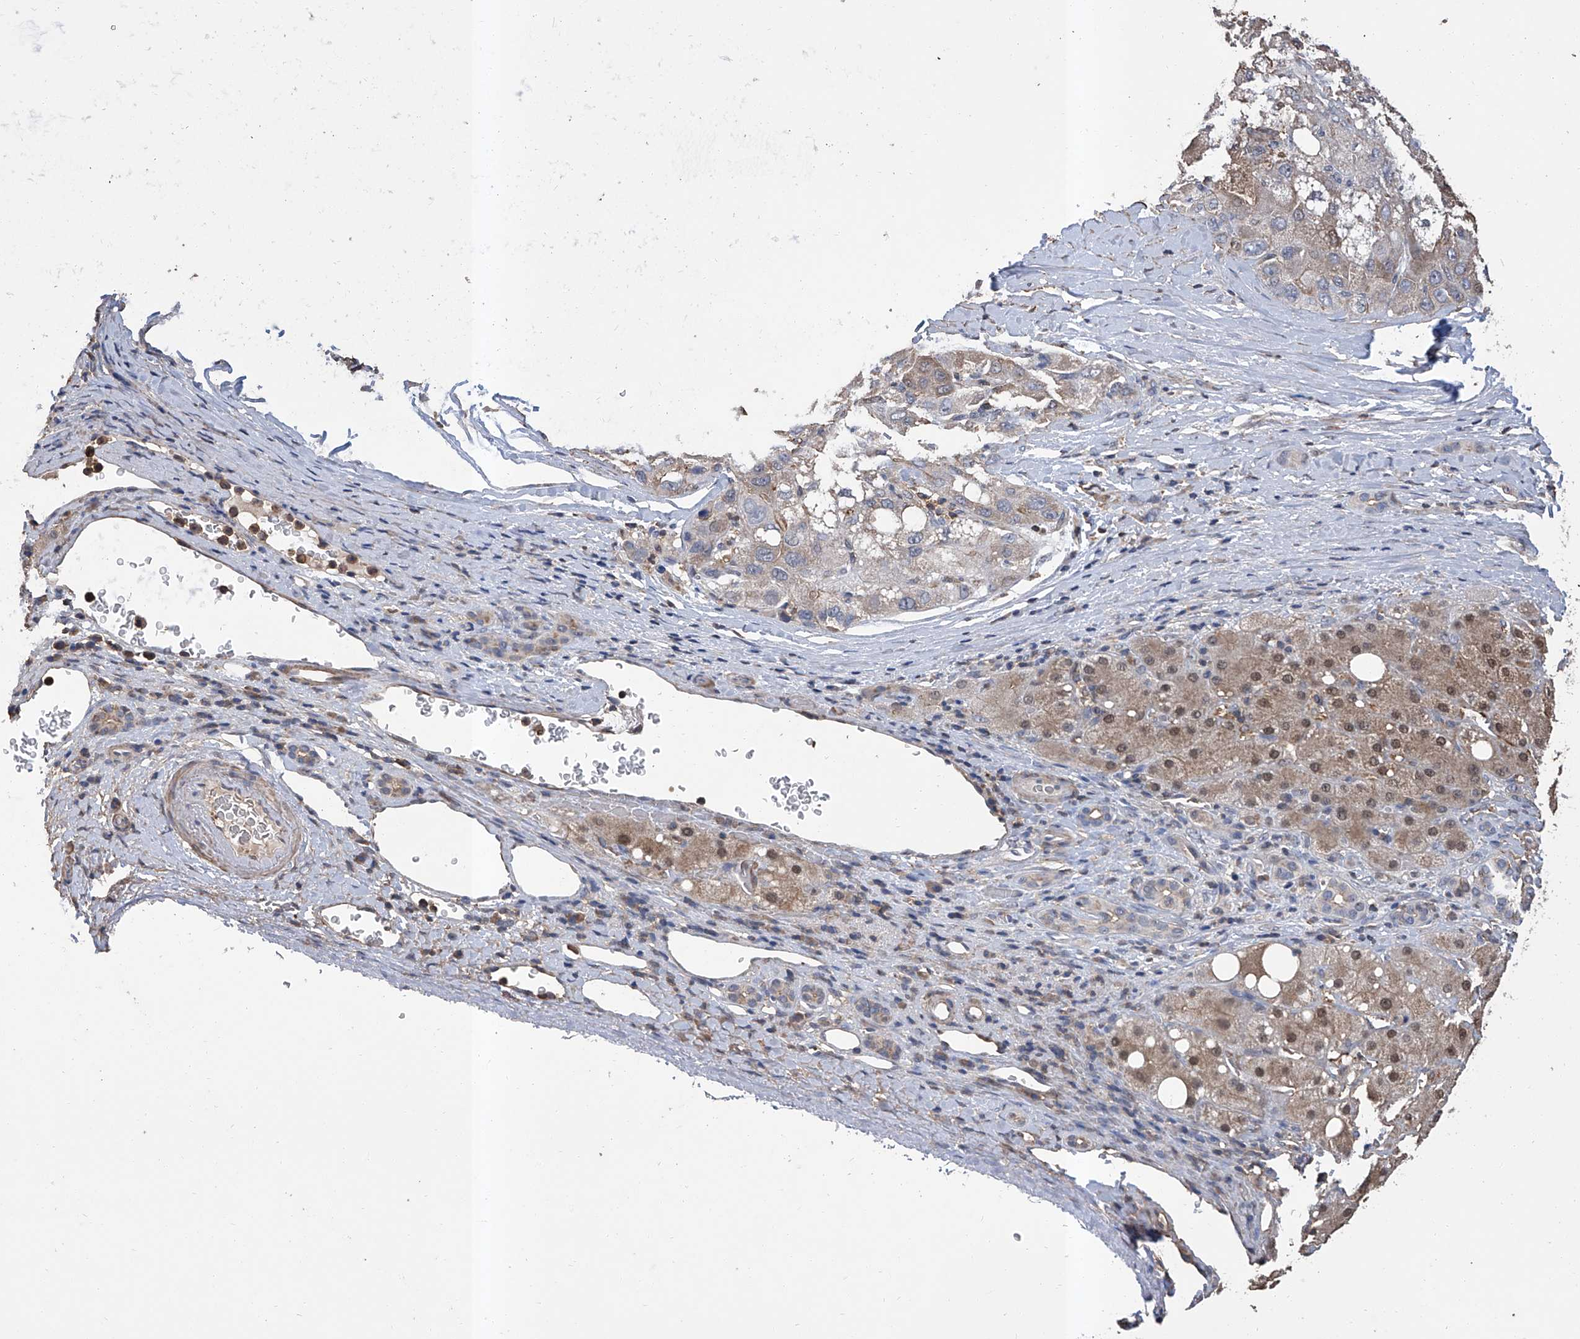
{"staining": {"intensity": "weak", "quantity": "<25%", "location": "cytoplasmic/membranous"}, "tissue": "liver cancer", "cell_type": "Tumor cells", "image_type": "cancer", "snomed": [{"axis": "morphology", "description": "Carcinoma, Hepatocellular, NOS"}, {"axis": "topography", "description": "Liver"}], "caption": "A high-resolution histopathology image shows immunohistochemistry staining of liver cancer (hepatocellular carcinoma), which demonstrates no significant positivity in tumor cells.", "gene": "GPT", "patient": {"sex": "male", "age": 80}}